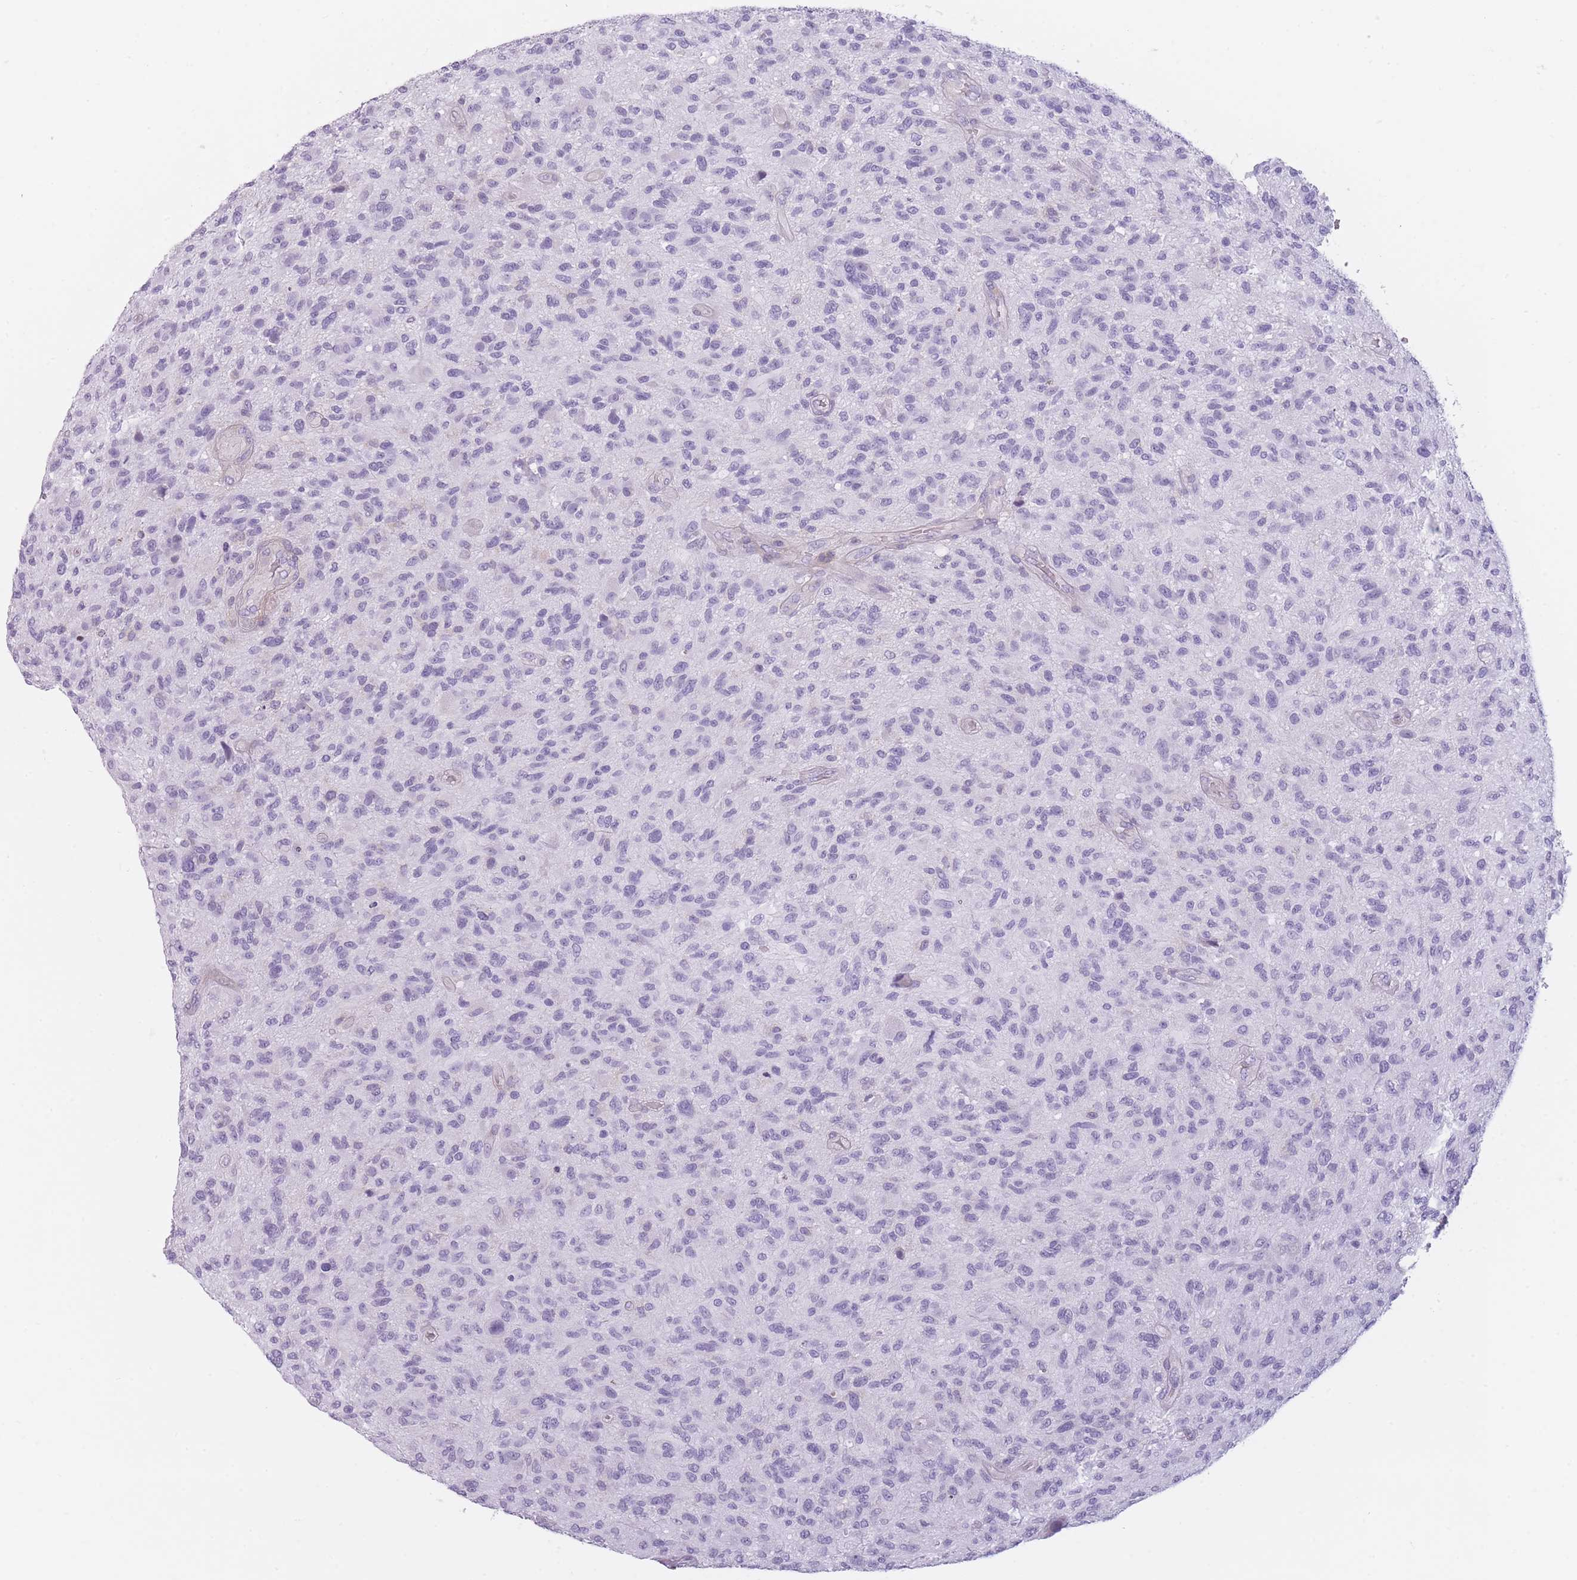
{"staining": {"intensity": "negative", "quantity": "none", "location": "none"}, "tissue": "glioma", "cell_type": "Tumor cells", "image_type": "cancer", "snomed": [{"axis": "morphology", "description": "Glioma, malignant, High grade"}, {"axis": "topography", "description": "Brain"}], "caption": "This is an immunohistochemistry (IHC) photomicrograph of glioma. There is no expression in tumor cells.", "gene": "GGT1", "patient": {"sex": "male", "age": 47}}